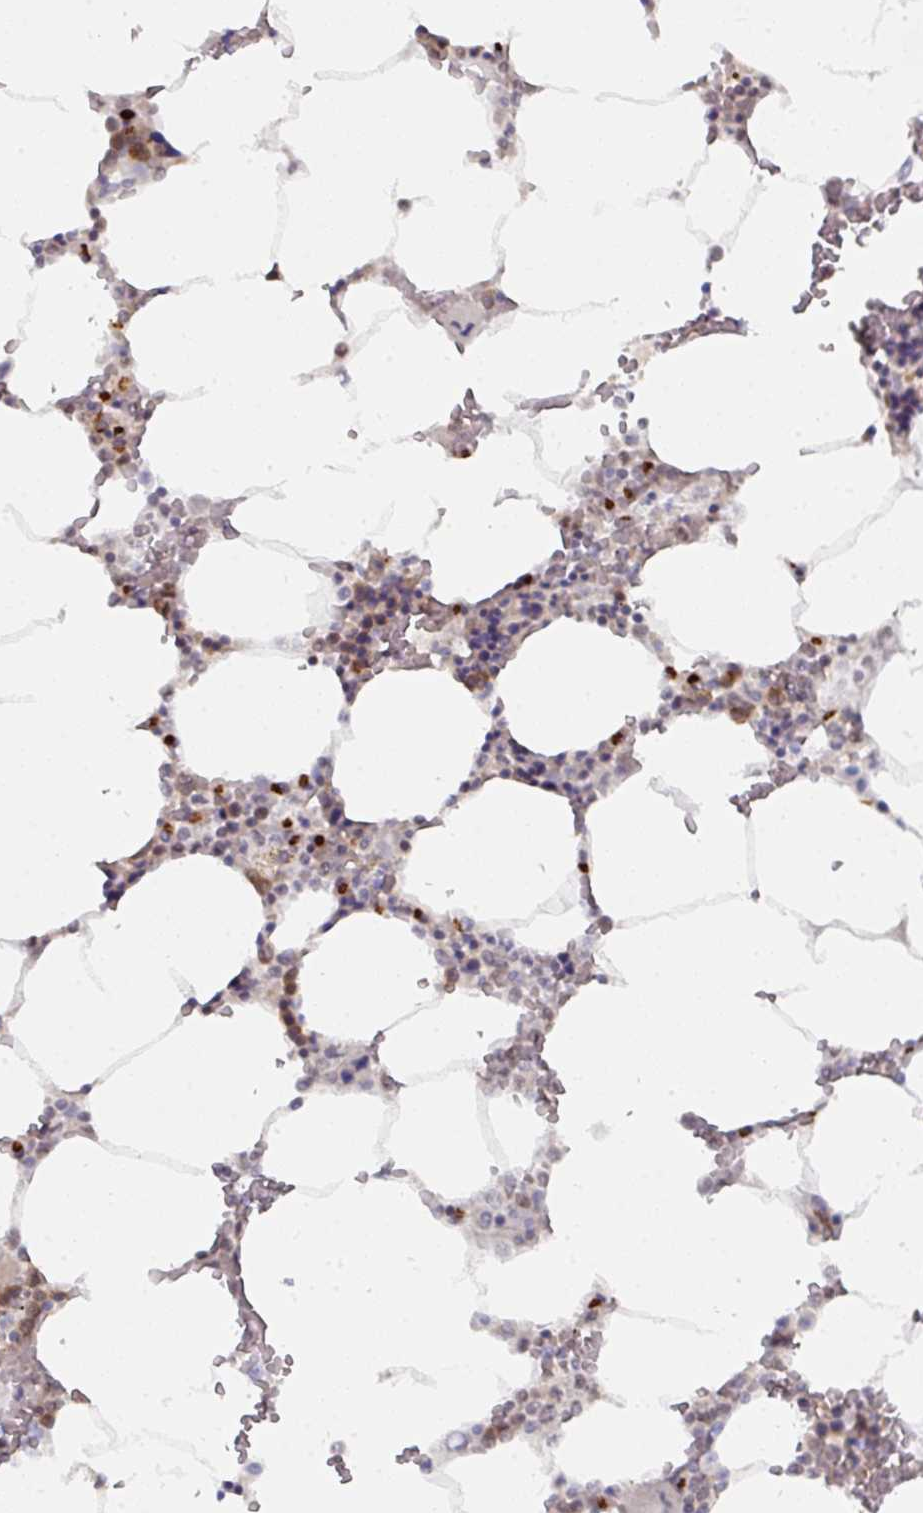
{"staining": {"intensity": "moderate", "quantity": "<25%", "location": "cytoplasmic/membranous,nuclear"}, "tissue": "bone marrow", "cell_type": "Hematopoietic cells", "image_type": "normal", "snomed": [{"axis": "morphology", "description": "Normal tissue, NOS"}, {"axis": "topography", "description": "Bone marrow"}], "caption": "Immunohistochemical staining of unremarkable bone marrow reveals <25% levels of moderate cytoplasmic/membranous,nuclear protein staining in approximately <25% of hematopoietic cells. The protein of interest is stained brown, and the nuclei are stained in blue (DAB (3,3'-diaminobenzidine) IHC with brightfield microscopy, high magnification).", "gene": "C18orf25", "patient": {"sex": "male", "age": 64}}